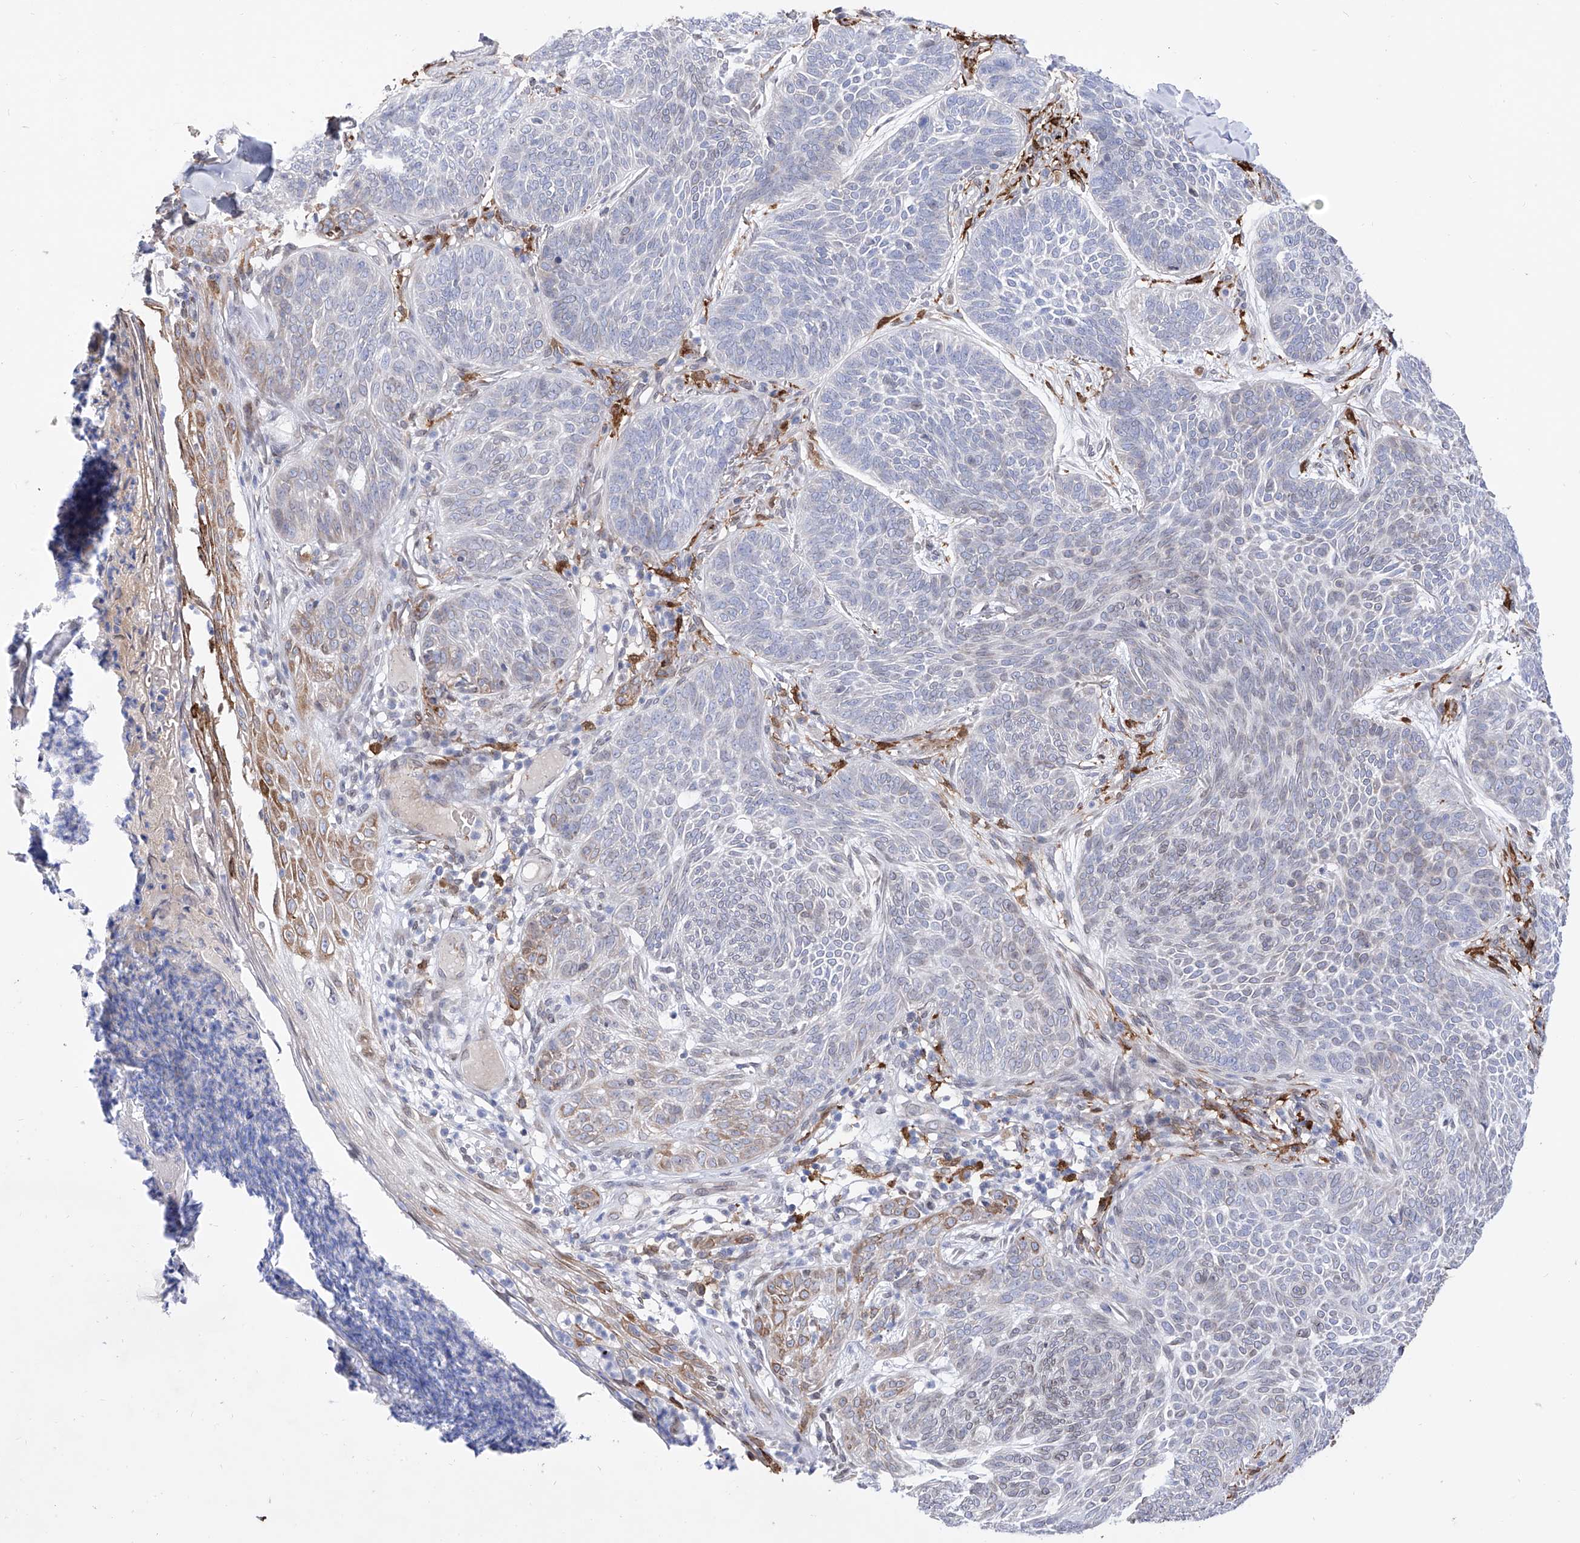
{"staining": {"intensity": "weak", "quantity": "<25%", "location": "cytoplasmic/membranous"}, "tissue": "skin cancer", "cell_type": "Tumor cells", "image_type": "cancer", "snomed": [{"axis": "morphology", "description": "Basal cell carcinoma"}, {"axis": "topography", "description": "Skin"}], "caption": "Immunohistochemical staining of human skin cancer displays no significant positivity in tumor cells. Brightfield microscopy of immunohistochemistry stained with DAB (brown) and hematoxylin (blue), captured at high magnification.", "gene": "LCLAT1", "patient": {"sex": "male", "age": 85}}